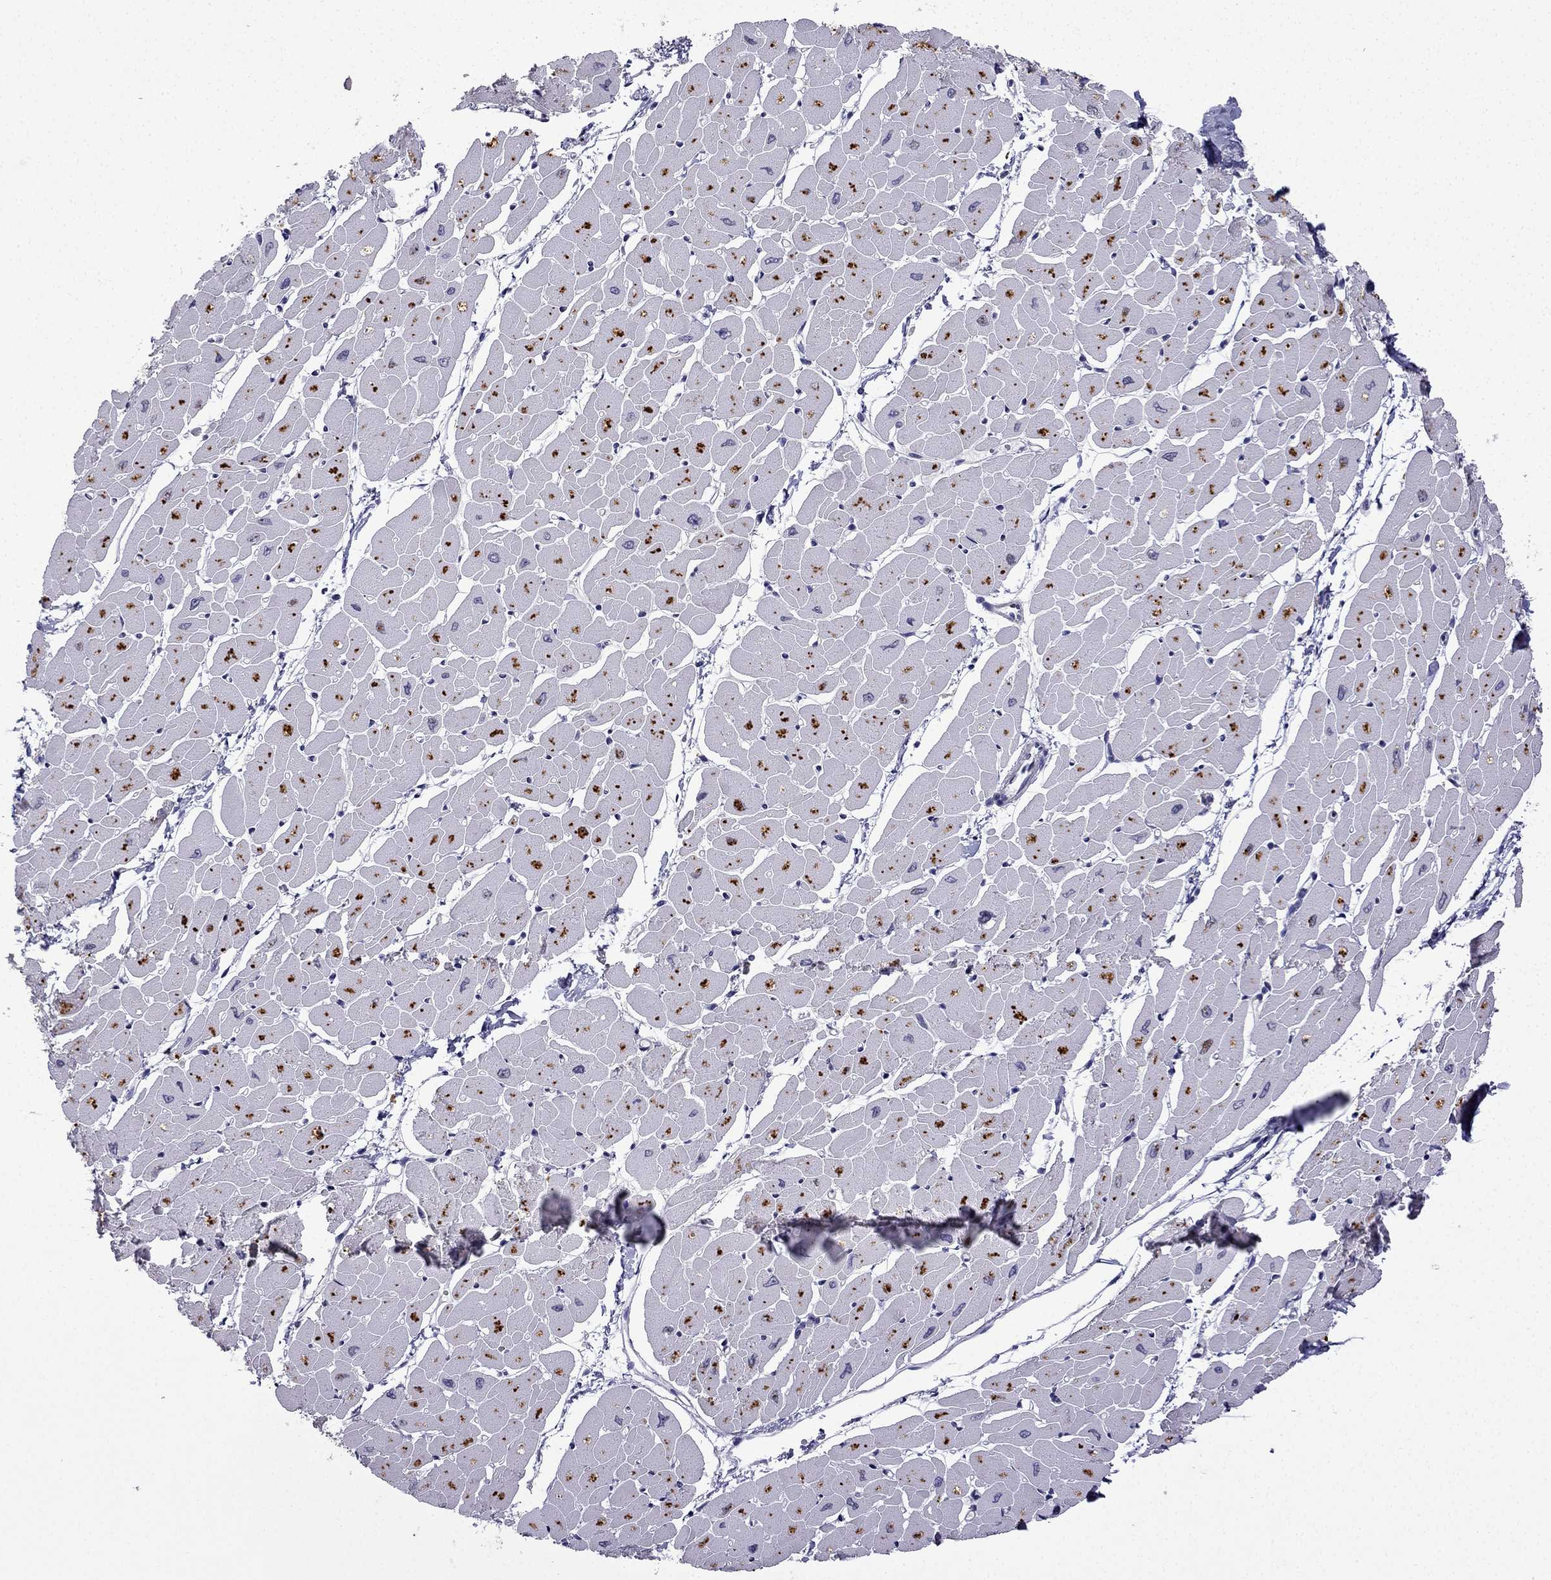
{"staining": {"intensity": "negative", "quantity": "none", "location": "none"}, "tissue": "heart muscle", "cell_type": "Cardiomyocytes", "image_type": "normal", "snomed": [{"axis": "morphology", "description": "Normal tissue, NOS"}, {"axis": "topography", "description": "Heart"}], "caption": "Immunohistochemistry histopathology image of unremarkable heart muscle: heart muscle stained with DAB (3,3'-diaminobenzidine) displays no significant protein positivity in cardiomyocytes. (Immunohistochemistry, brightfield microscopy, high magnification).", "gene": "UHRF1", "patient": {"sex": "male", "age": 57}}